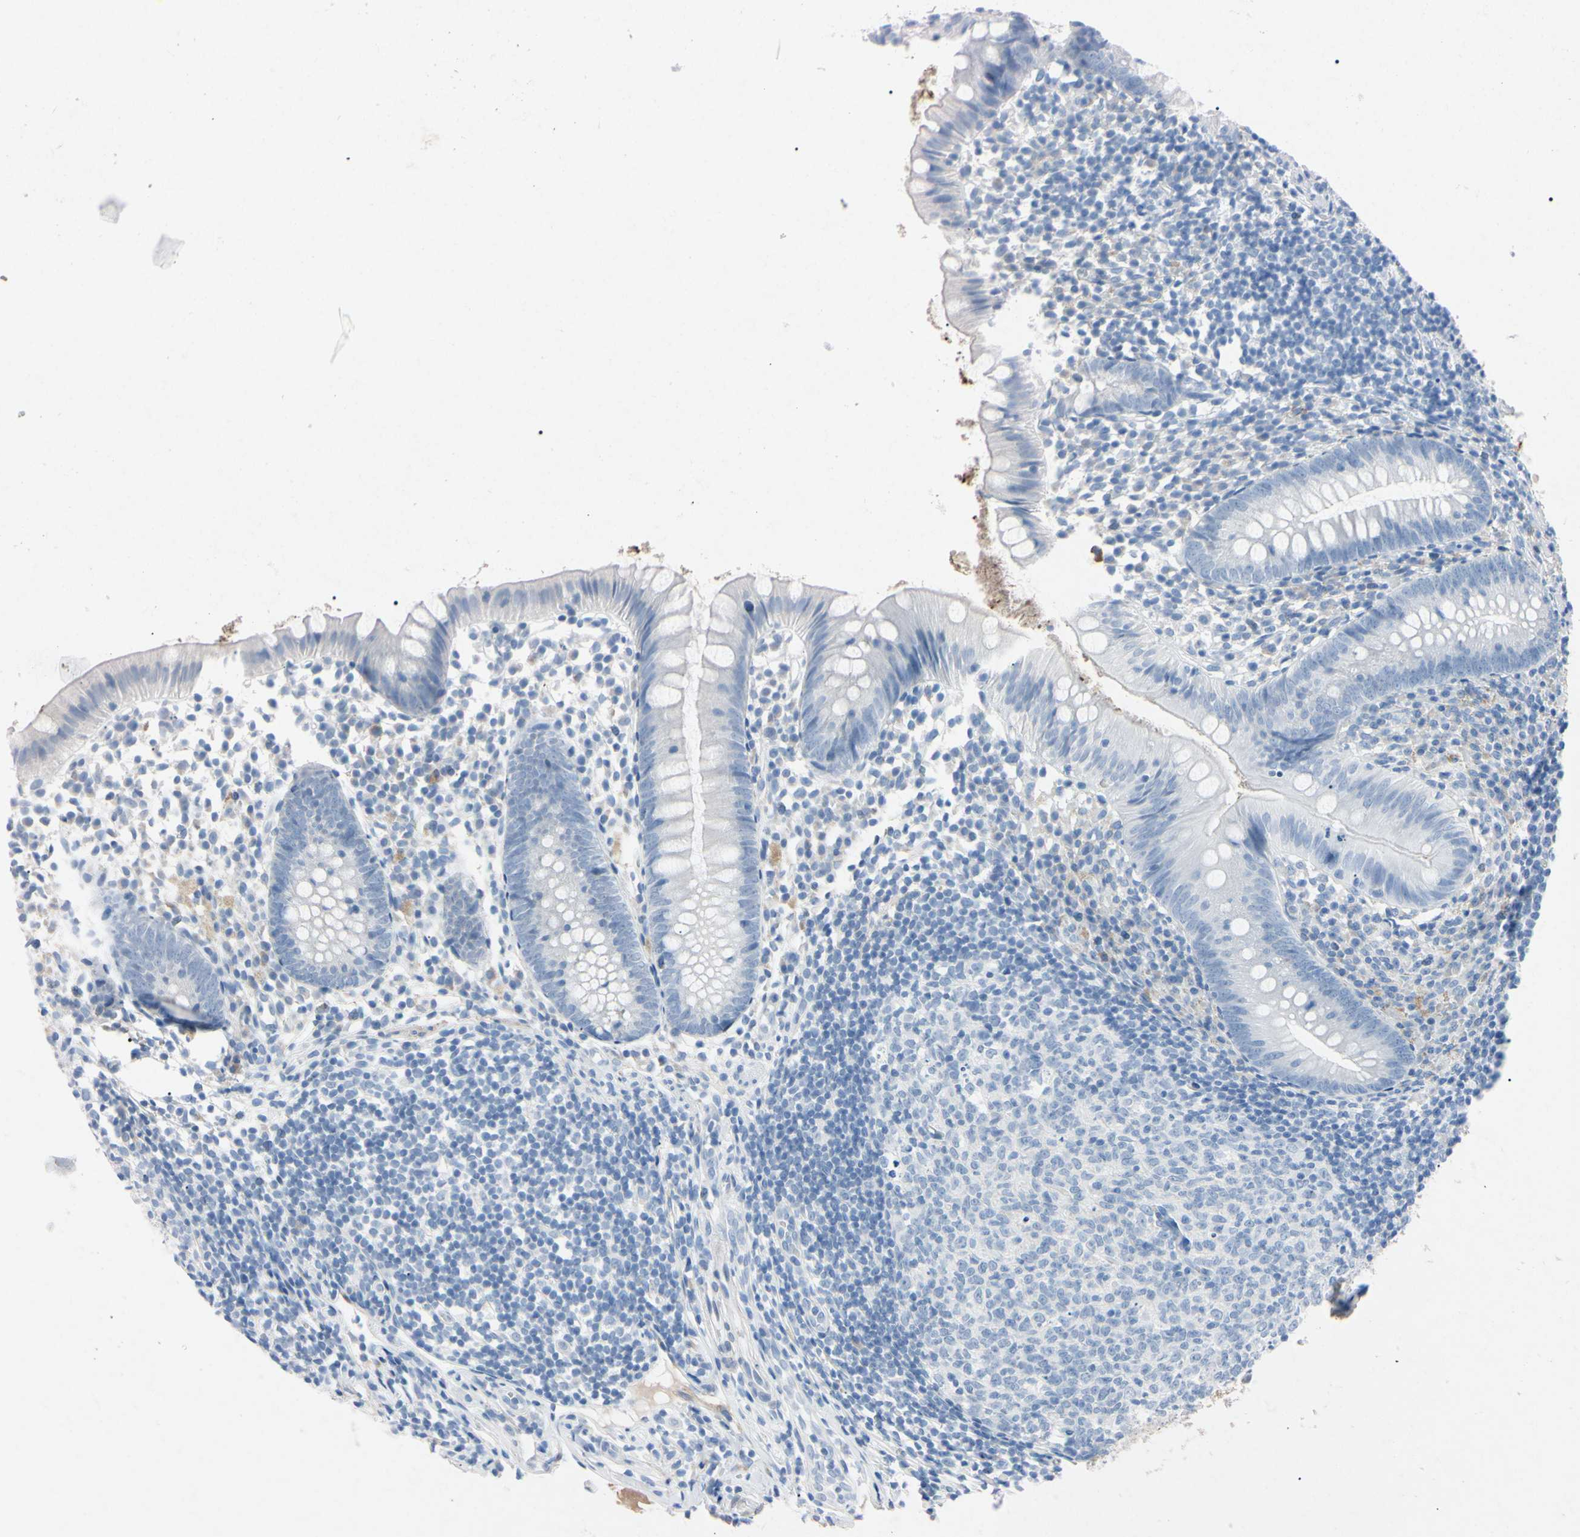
{"staining": {"intensity": "negative", "quantity": "none", "location": "none"}, "tissue": "appendix", "cell_type": "Glandular cells", "image_type": "normal", "snomed": [{"axis": "morphology", "description": "Normal tissue, NOS"}, {"axis": "topography", "description": "Appendix"}], "caption": "DAB (3,3'-diaminobenzidine) immunohistochemical staining of normal appendix exhibits no significant staining in glandular cells.", "gene": "ELN", "patient": {"sex": "female", "age": 20}}